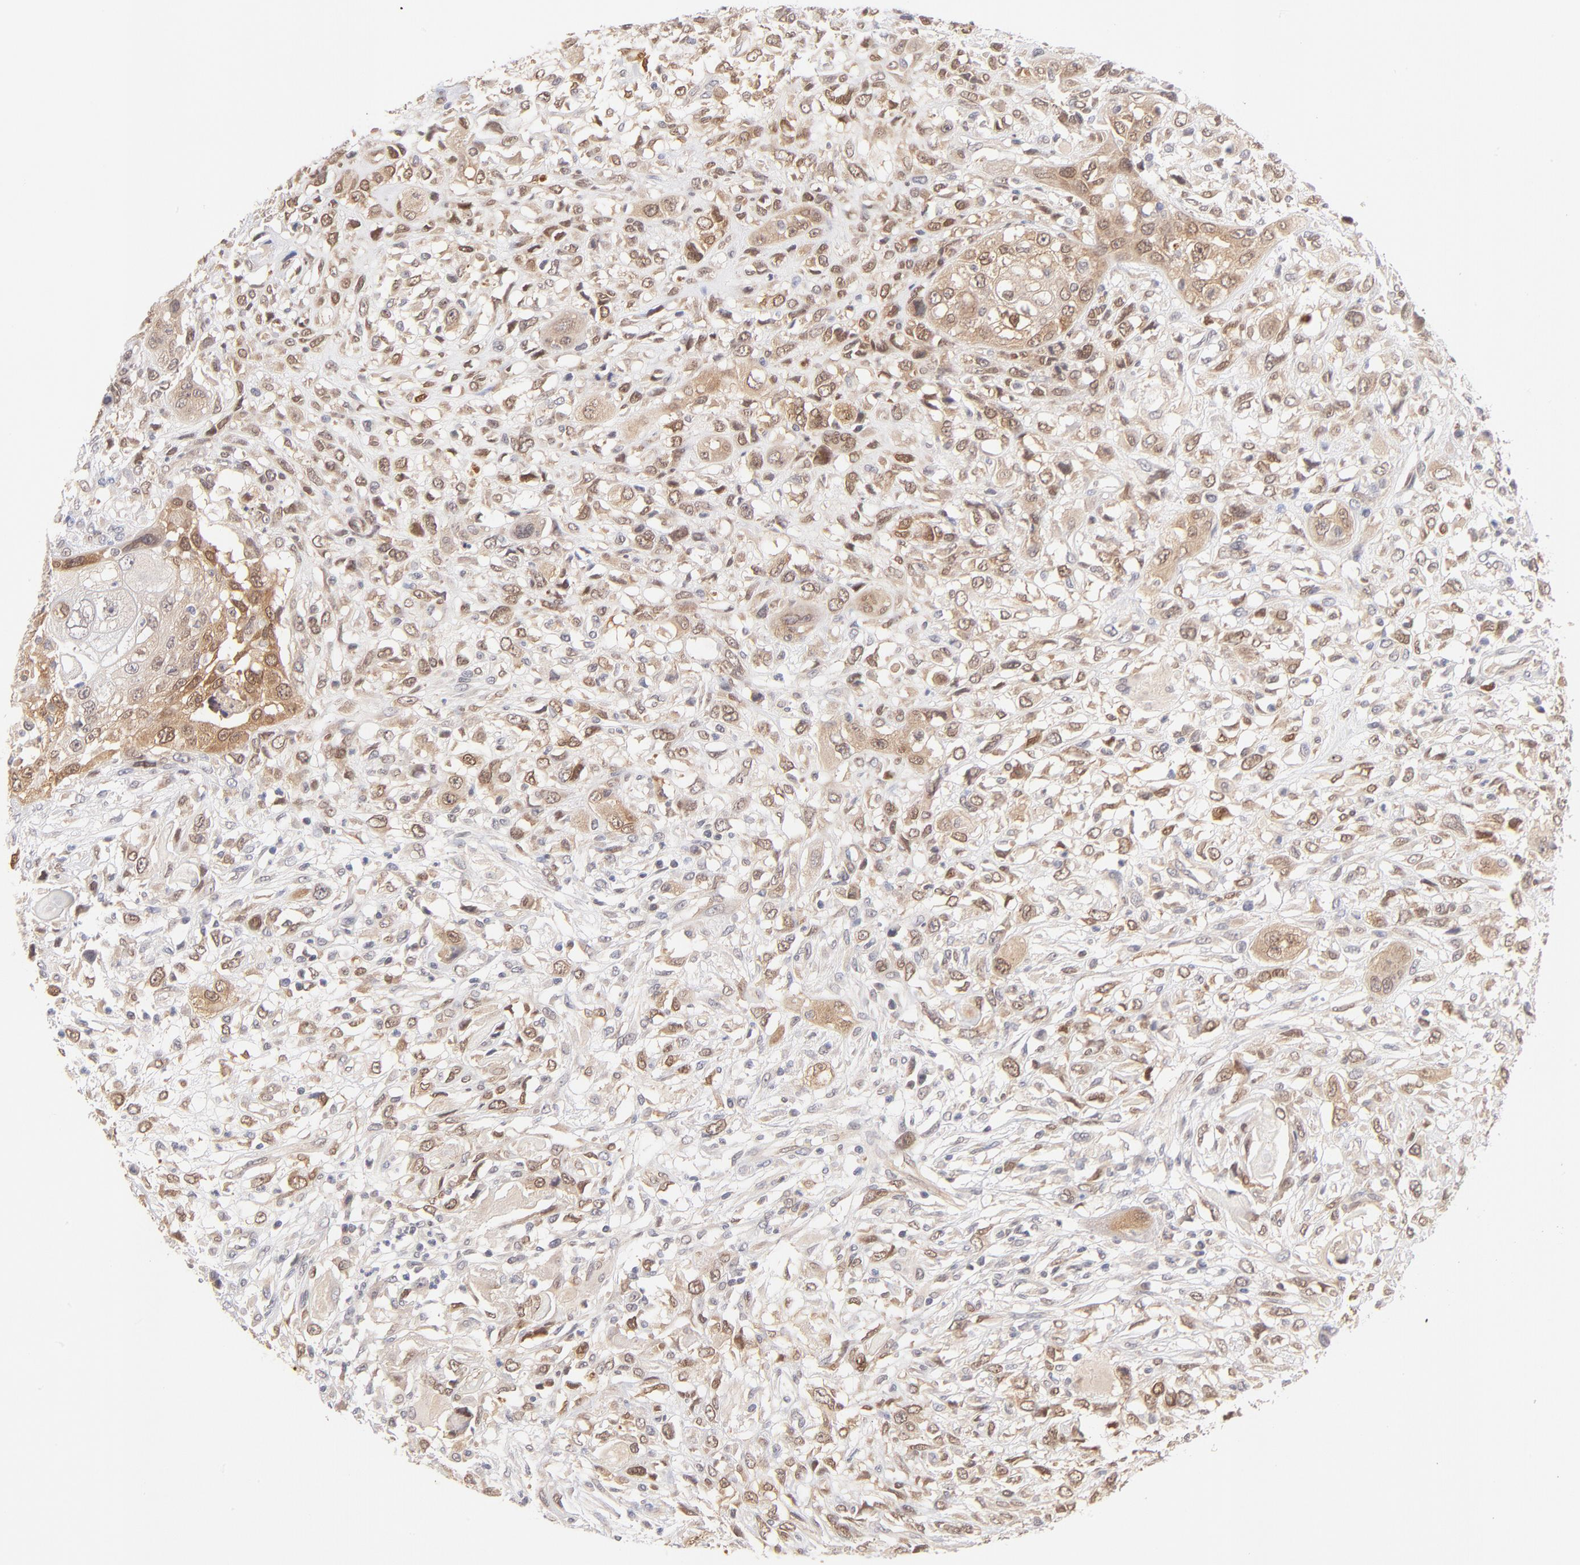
{"staining": {"intensity": "moderate", "quantity": ">75%", "location": "cytoplasmic/membranous,nuclear"}, "tissue": "head and neck cancer", "cell_type": "Tumor cells", "image_type": "cancer", "snomed": [{"axis": "morphology", "description": "Neoplasm, malignant, NOS"}, {"axis": "topography", "description": "Salivary gland"}, {"axis": "topography", "description": "Head-Neck"}], "caption": "This is a micrograph of IHC staining of head and neck malignant neoplasm, which shows moderate positivity in the cytoplasmic/membranous and nuclear of tumor cells.", "gene": "CASP6", "patient": {"sex": "male", "age": 43}}